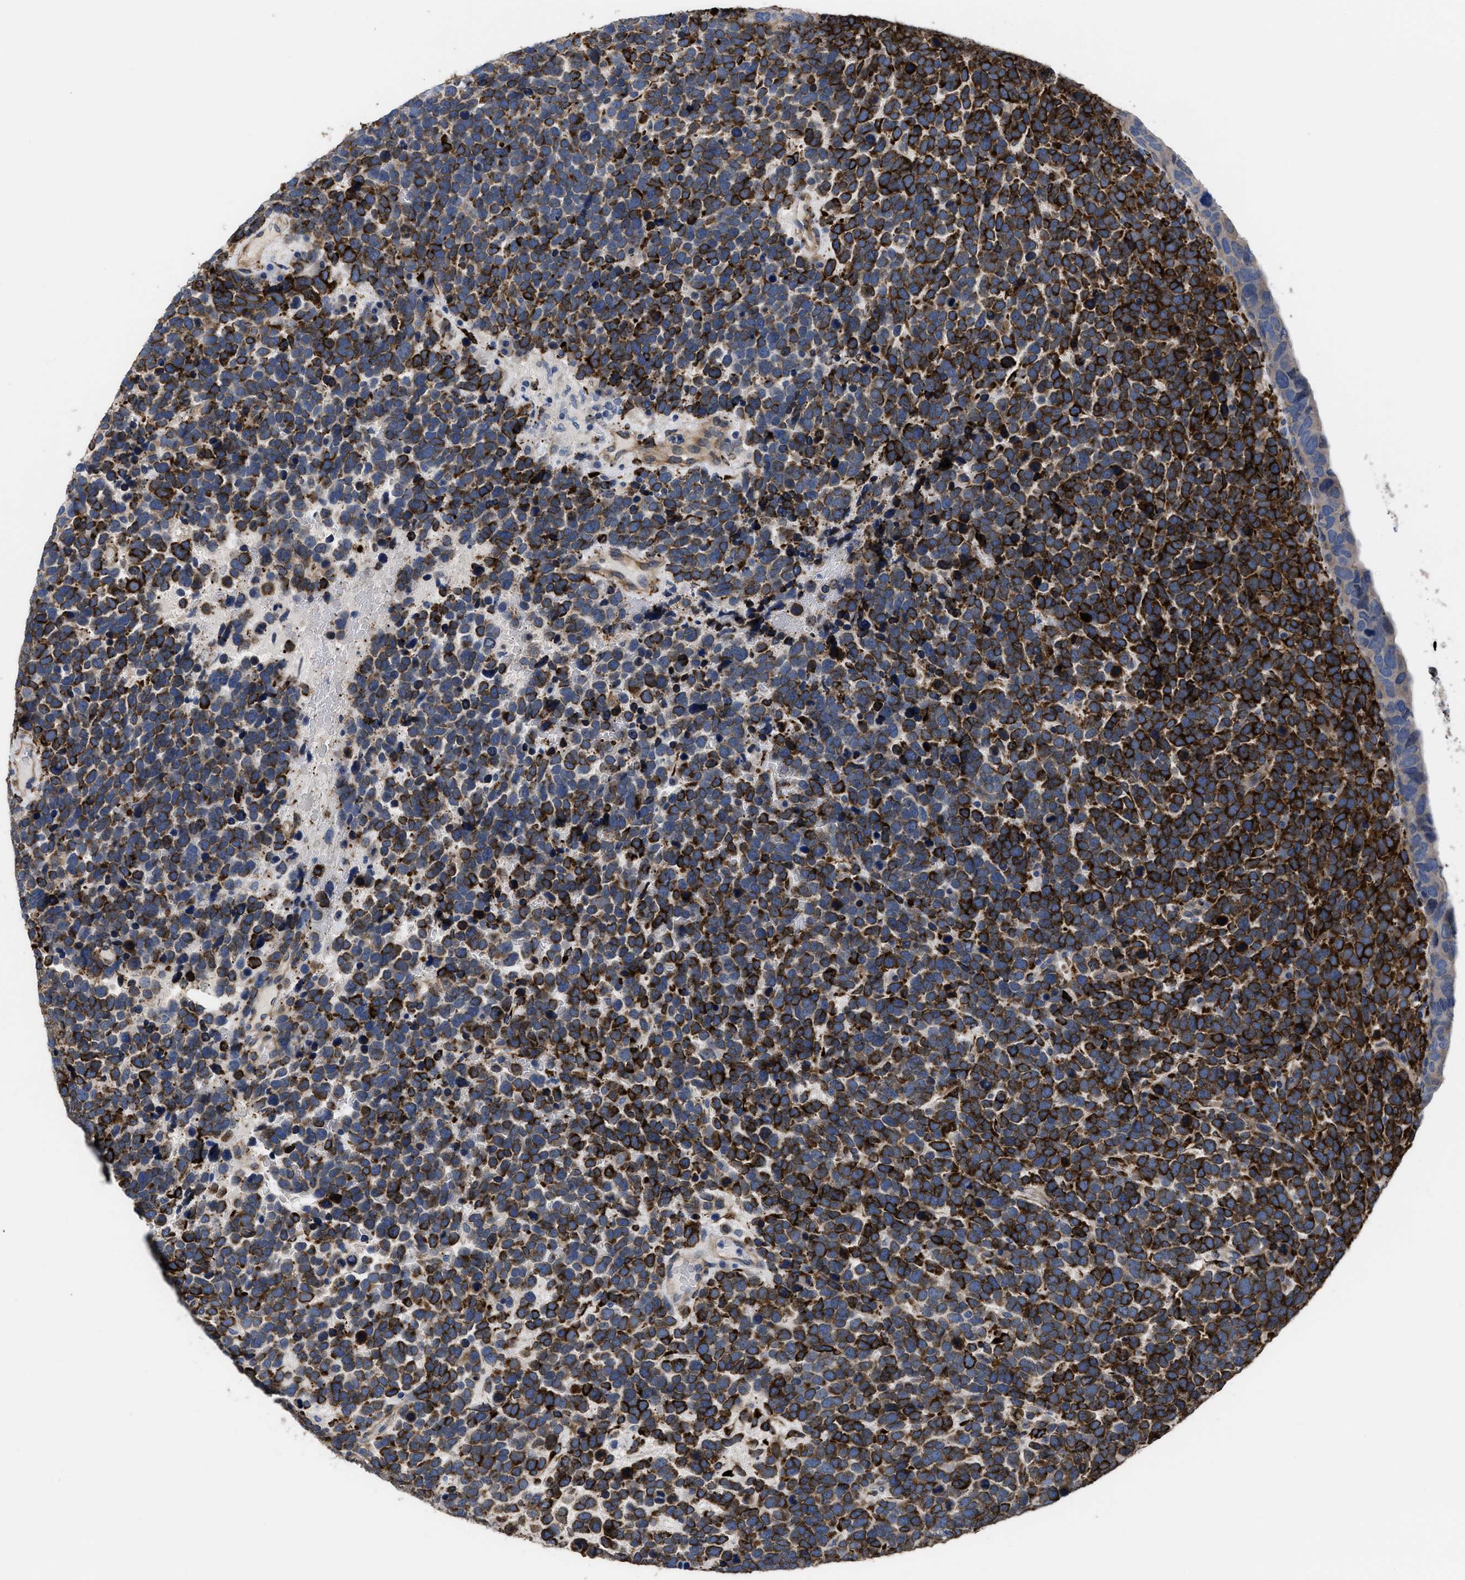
{"staining": {"intensity": "strong", "quantity": "25%-75%", "location": "cytoplasmic/membranous"}, "tissue": "urothelial cancer", "cell_type": "Tumor cells", "image_type": "cancer", "snomed": [{"axis": "morphology", "description": "Urothelial carcinoma, High grade"}, {"axis": "topography", "description": "Urinary bladder"}], "caption": "A brown stain highlights strong cytoplasmic/membranous expression of a protein in human urothelial cancer tumor cells.", "gene": "SQLE", "patient": {"sex": "female", "age": 82}}